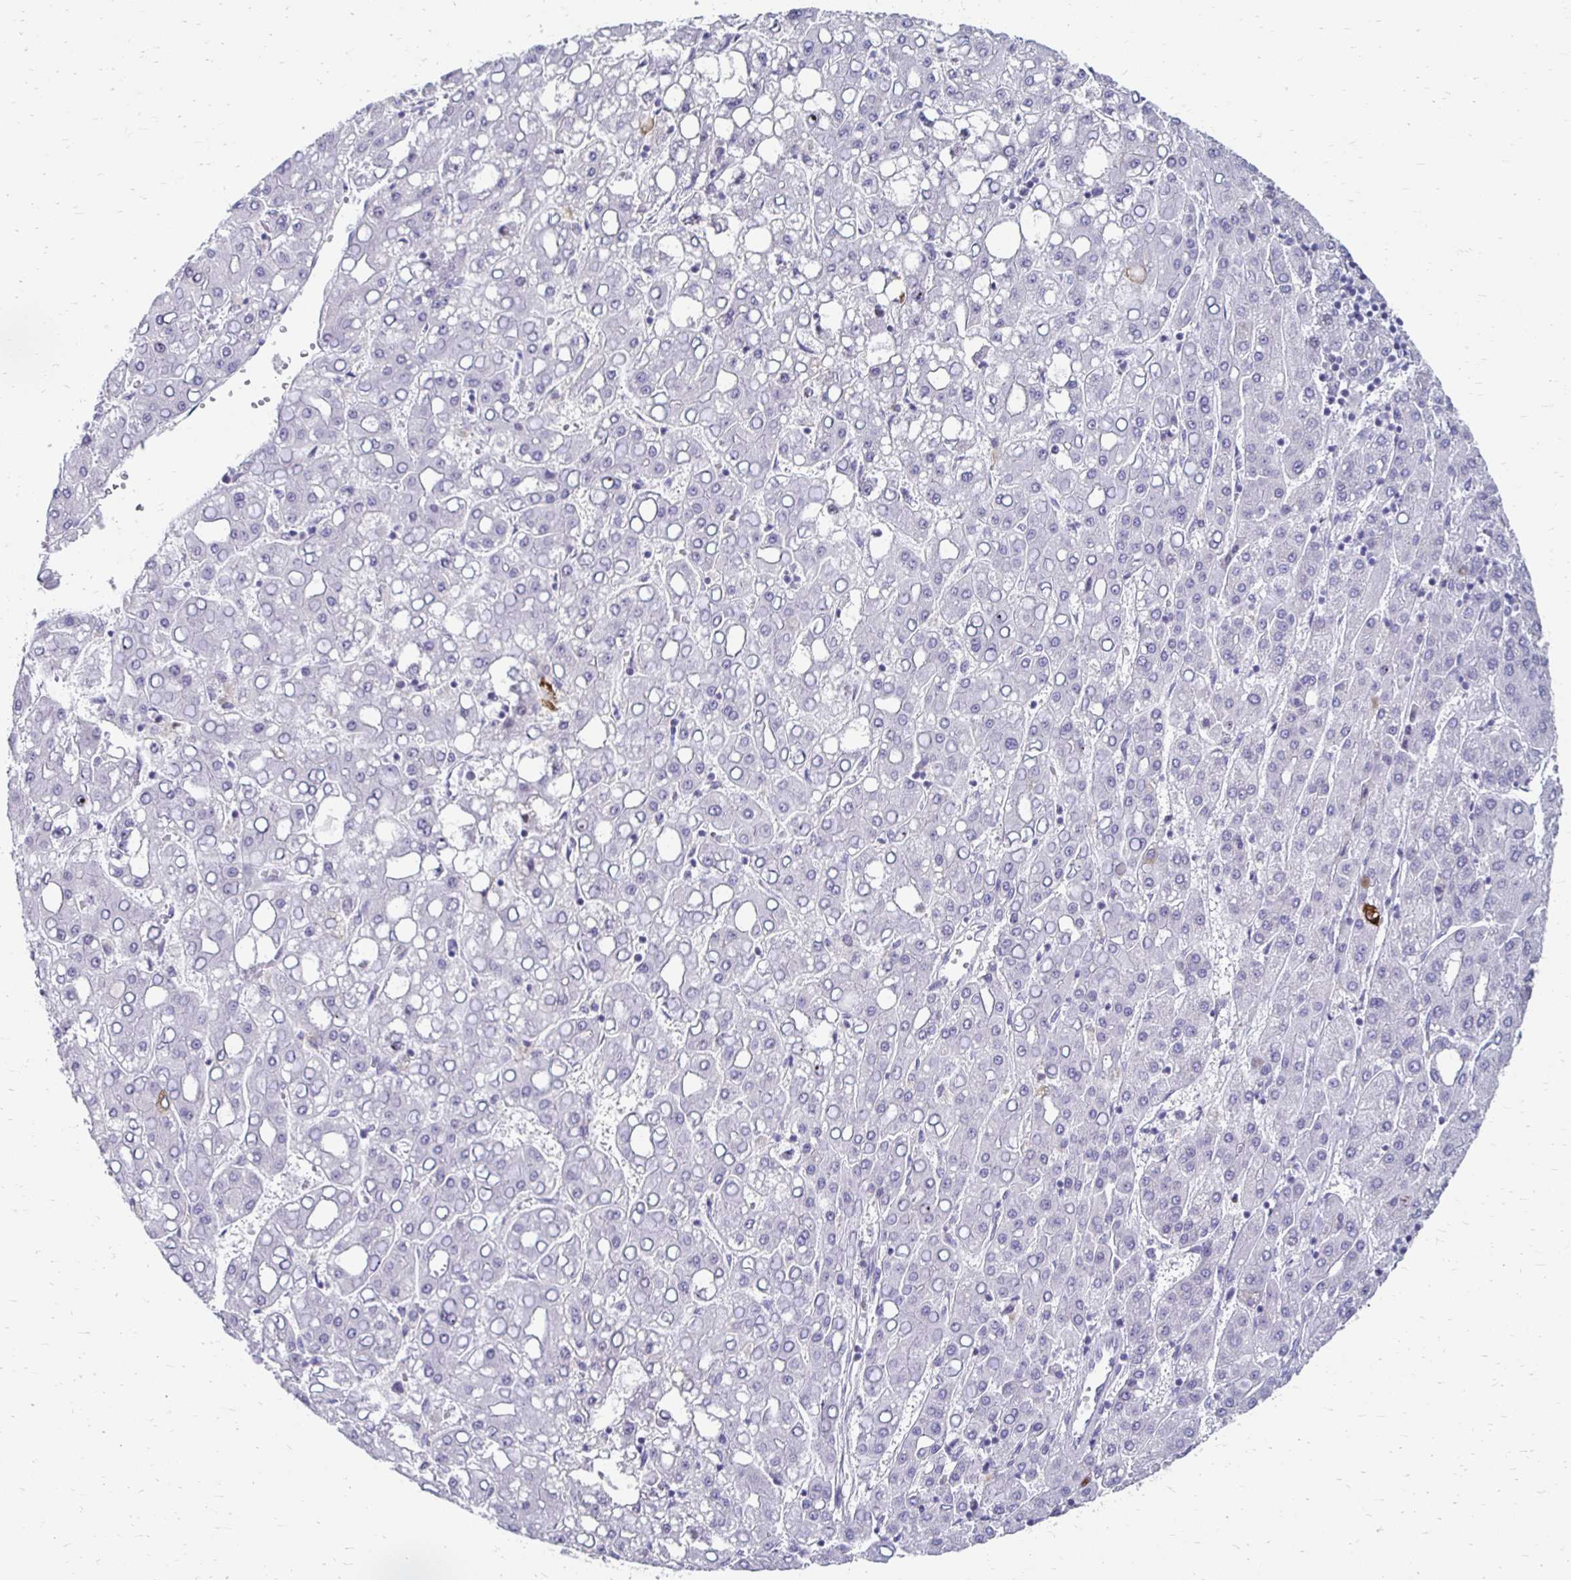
{"staining": {"intensity": "negative", "quantity": "none", "location": "none"}, "tissue": "liver cancer", "cell_type": "Tumor cells", "image_type": "cancer", "snomed": [{"axis": "morphology", "description": "Carcinoma, Hepatocellular, NOS"}, {"axis": "topography", "description": "Liver"}], "caption": "DAB immunohistochemical staining of human liver hepatocellular carcinoma exhibits no significant positivity in tumor cells.", "gene": "PADI2", "patient": {"sex": "male", "age": 65}}